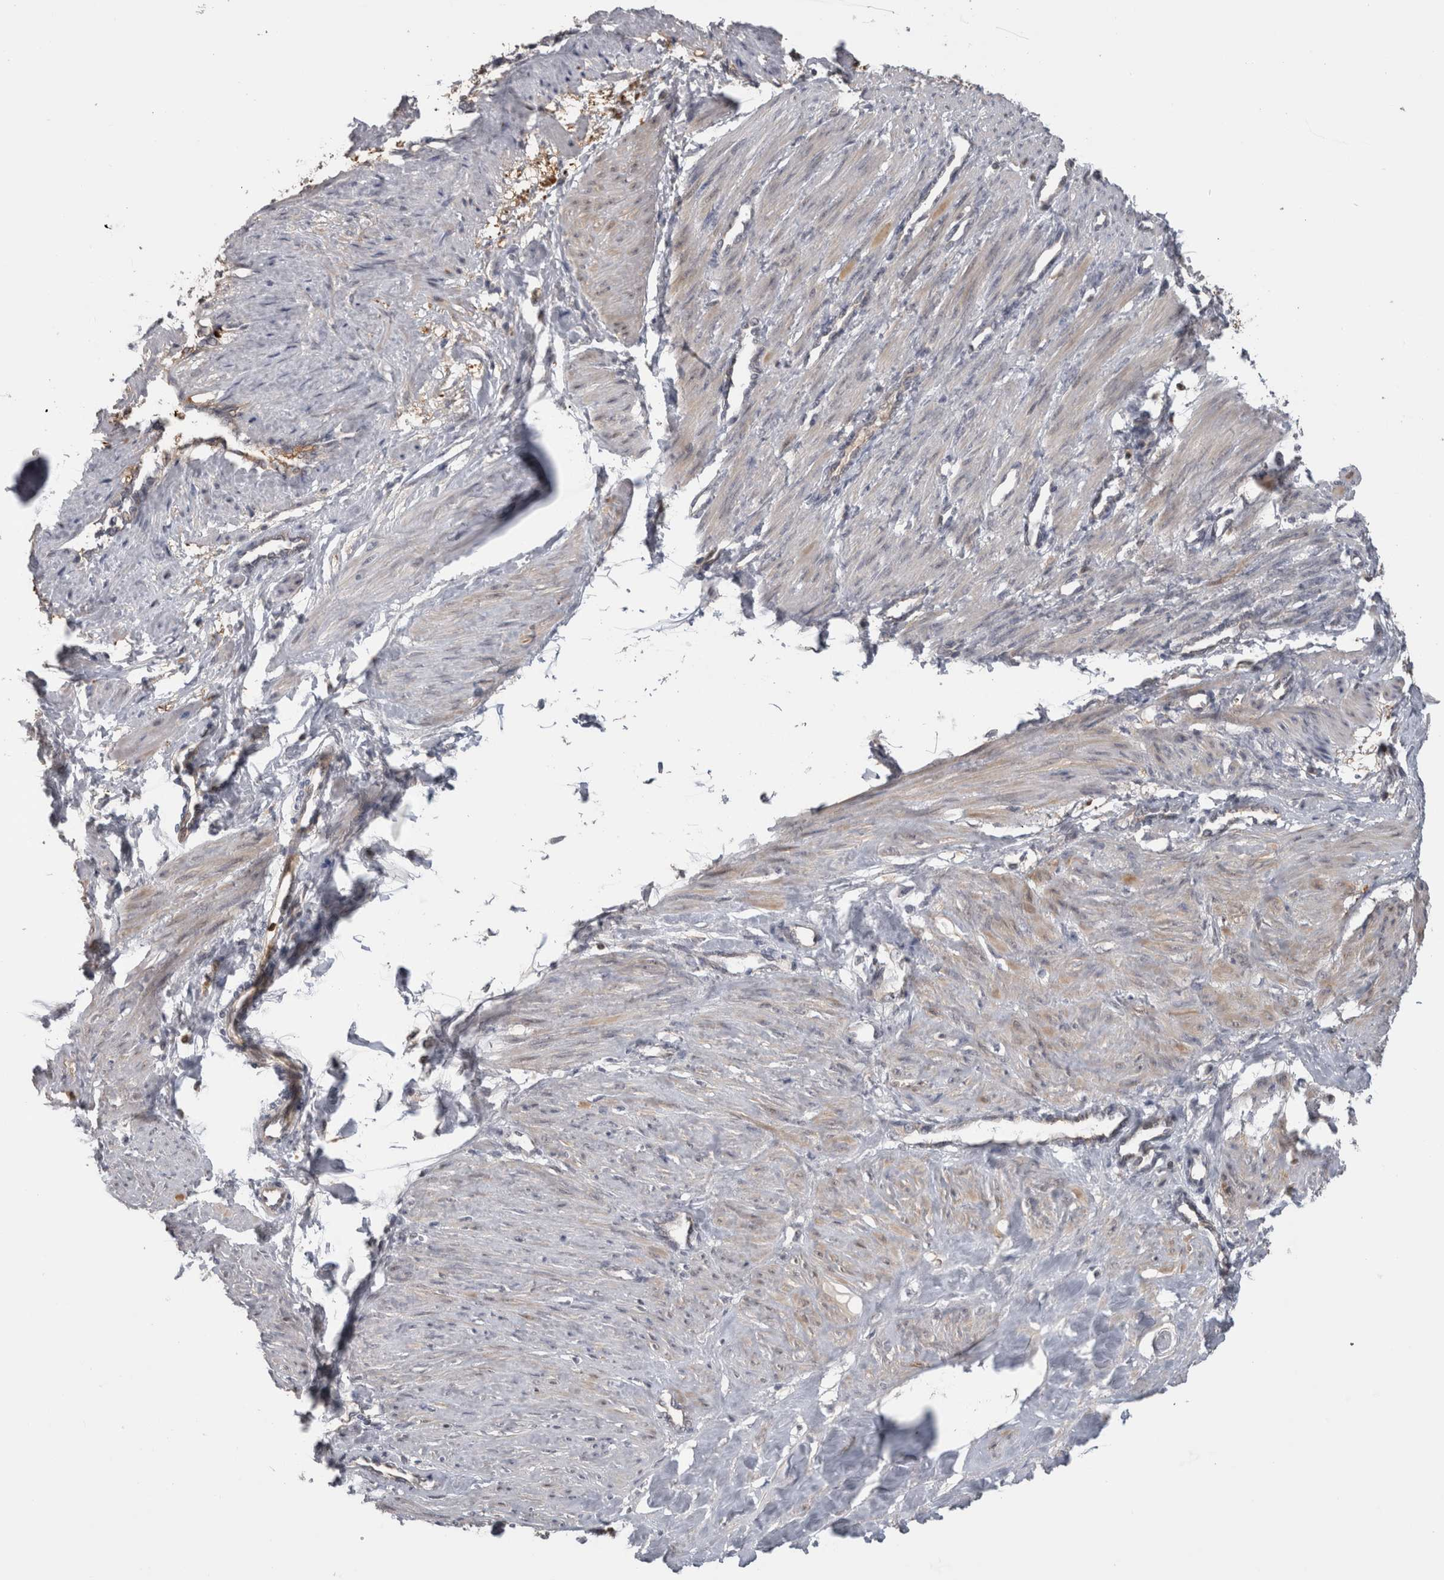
{"staining": {"intensity": "weak", "quantity": "<25%", "location": "cytoplasmic/membranous"}, "tissue": "smooth muscle", "cell_type": "Smooth muscle cells", "image_type": "normal", "snomed": [{"axis": "morphology", "description": "Normal tissue, NOS"}, {"axis": "topography", "description": "Endometrium"}], "caption": "IHC histopathology image of unremarkable smooth muscle: smooth muscle stained with DAB displays no significant protein positivity in smooth muscle cells.", "gene": "USH1G", "patient": {"sex": "female", "age": 33}}